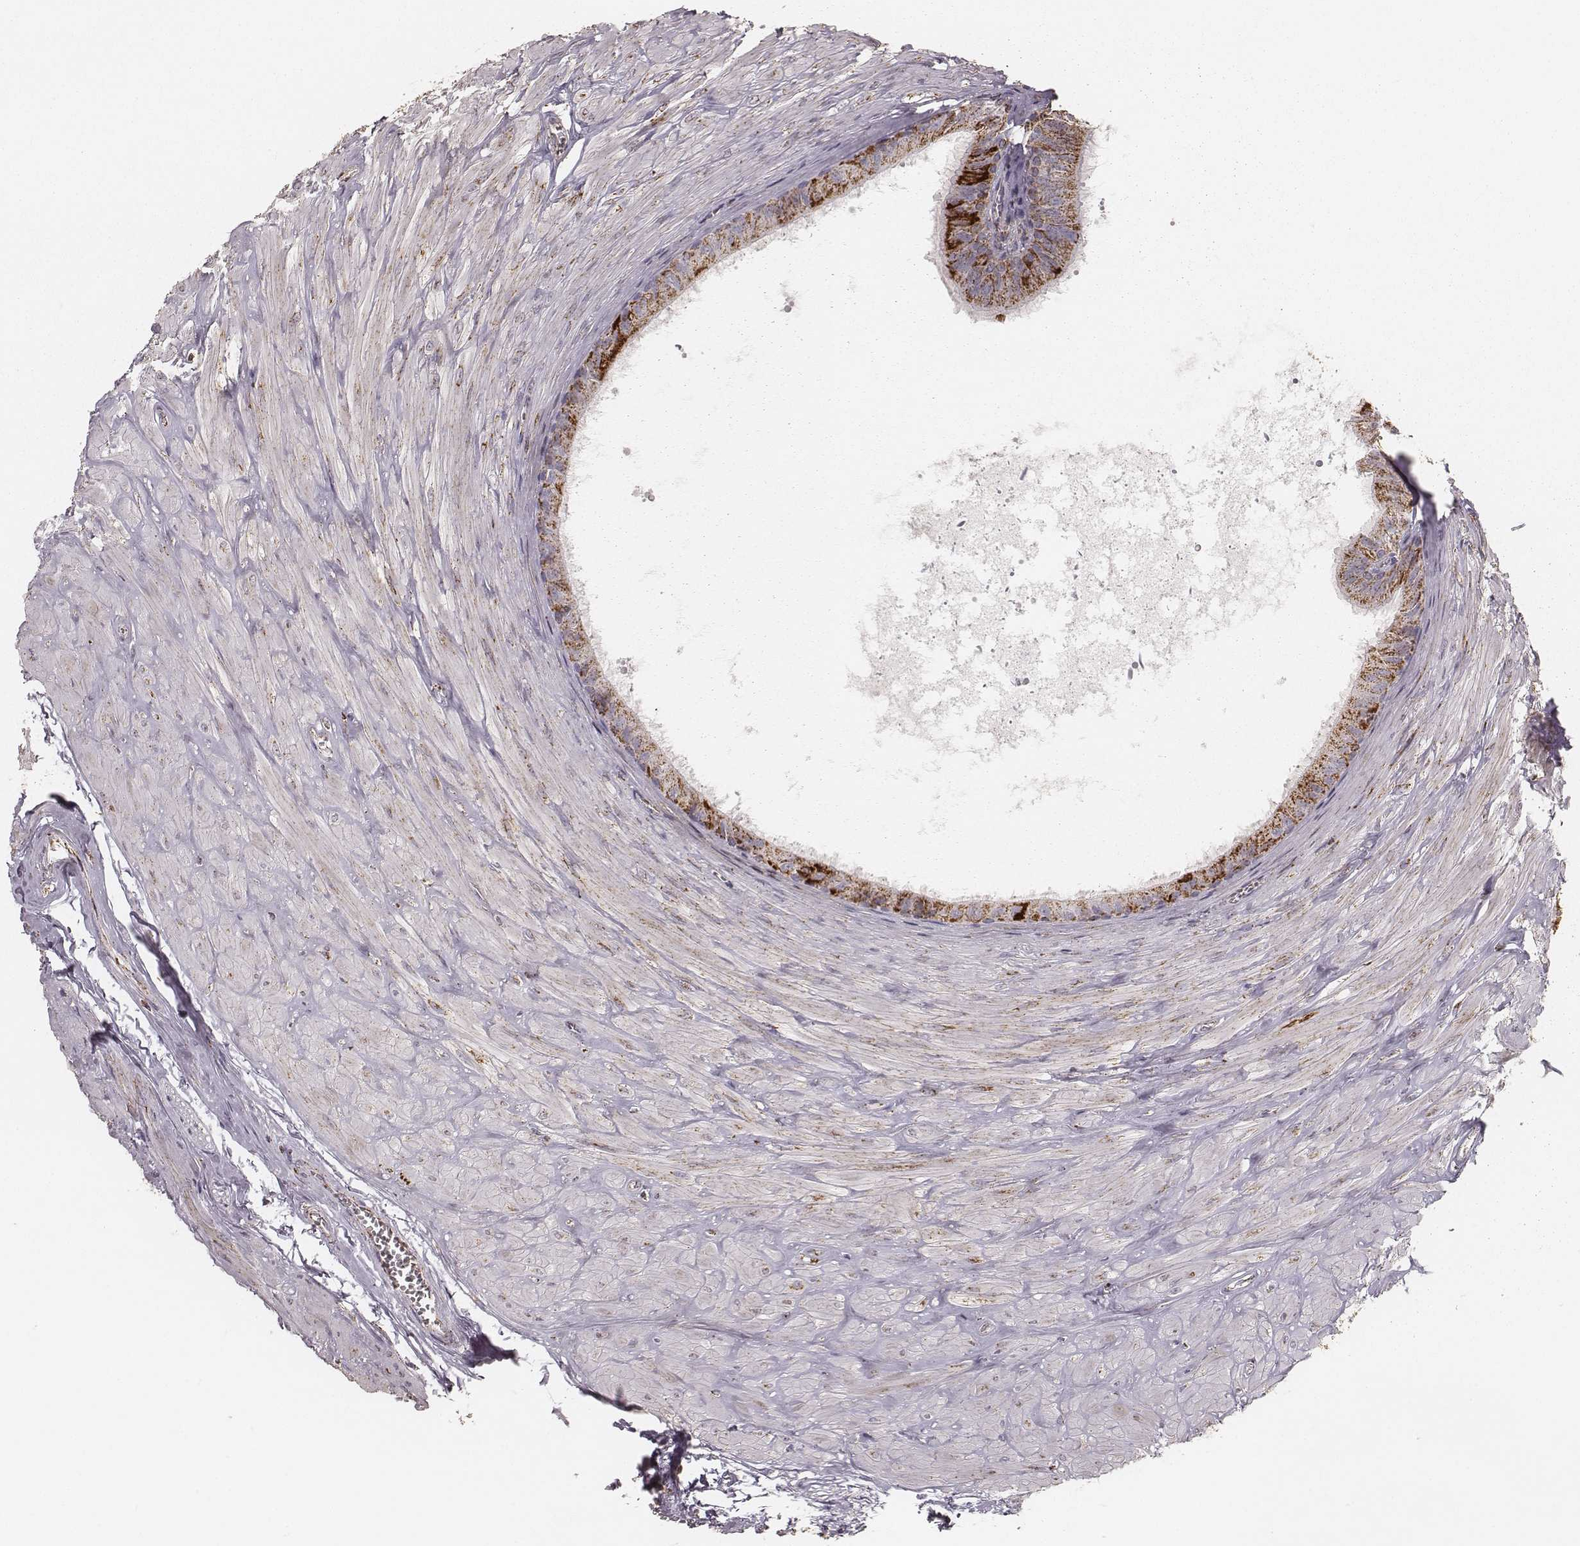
{"staining": {"intensity": "moderate", "quantity": ">75%", "location": "cytoplasmic/membranous"}, "tissue": "epididymis", "cell_type": "Glandular cells", "image_type": "normal", "snomed": [{"axis": "morphology", "description": "Normal tissue, NOS"}, {"axis": "topography", "description": "Epididymis"}], "caption": "DAB immunohistochemical staining of unremarkable human epididymis exhibits moderate cytoplasmic/membranous protein positivity in approximately >75% of glandular cells. The staining is performed using DAB brown chromogen to label protein expression. The nuclei are counter-stained blue using hematoxylin.", "gene": "CS", "patient": {"sex": "male", "age": 37}}